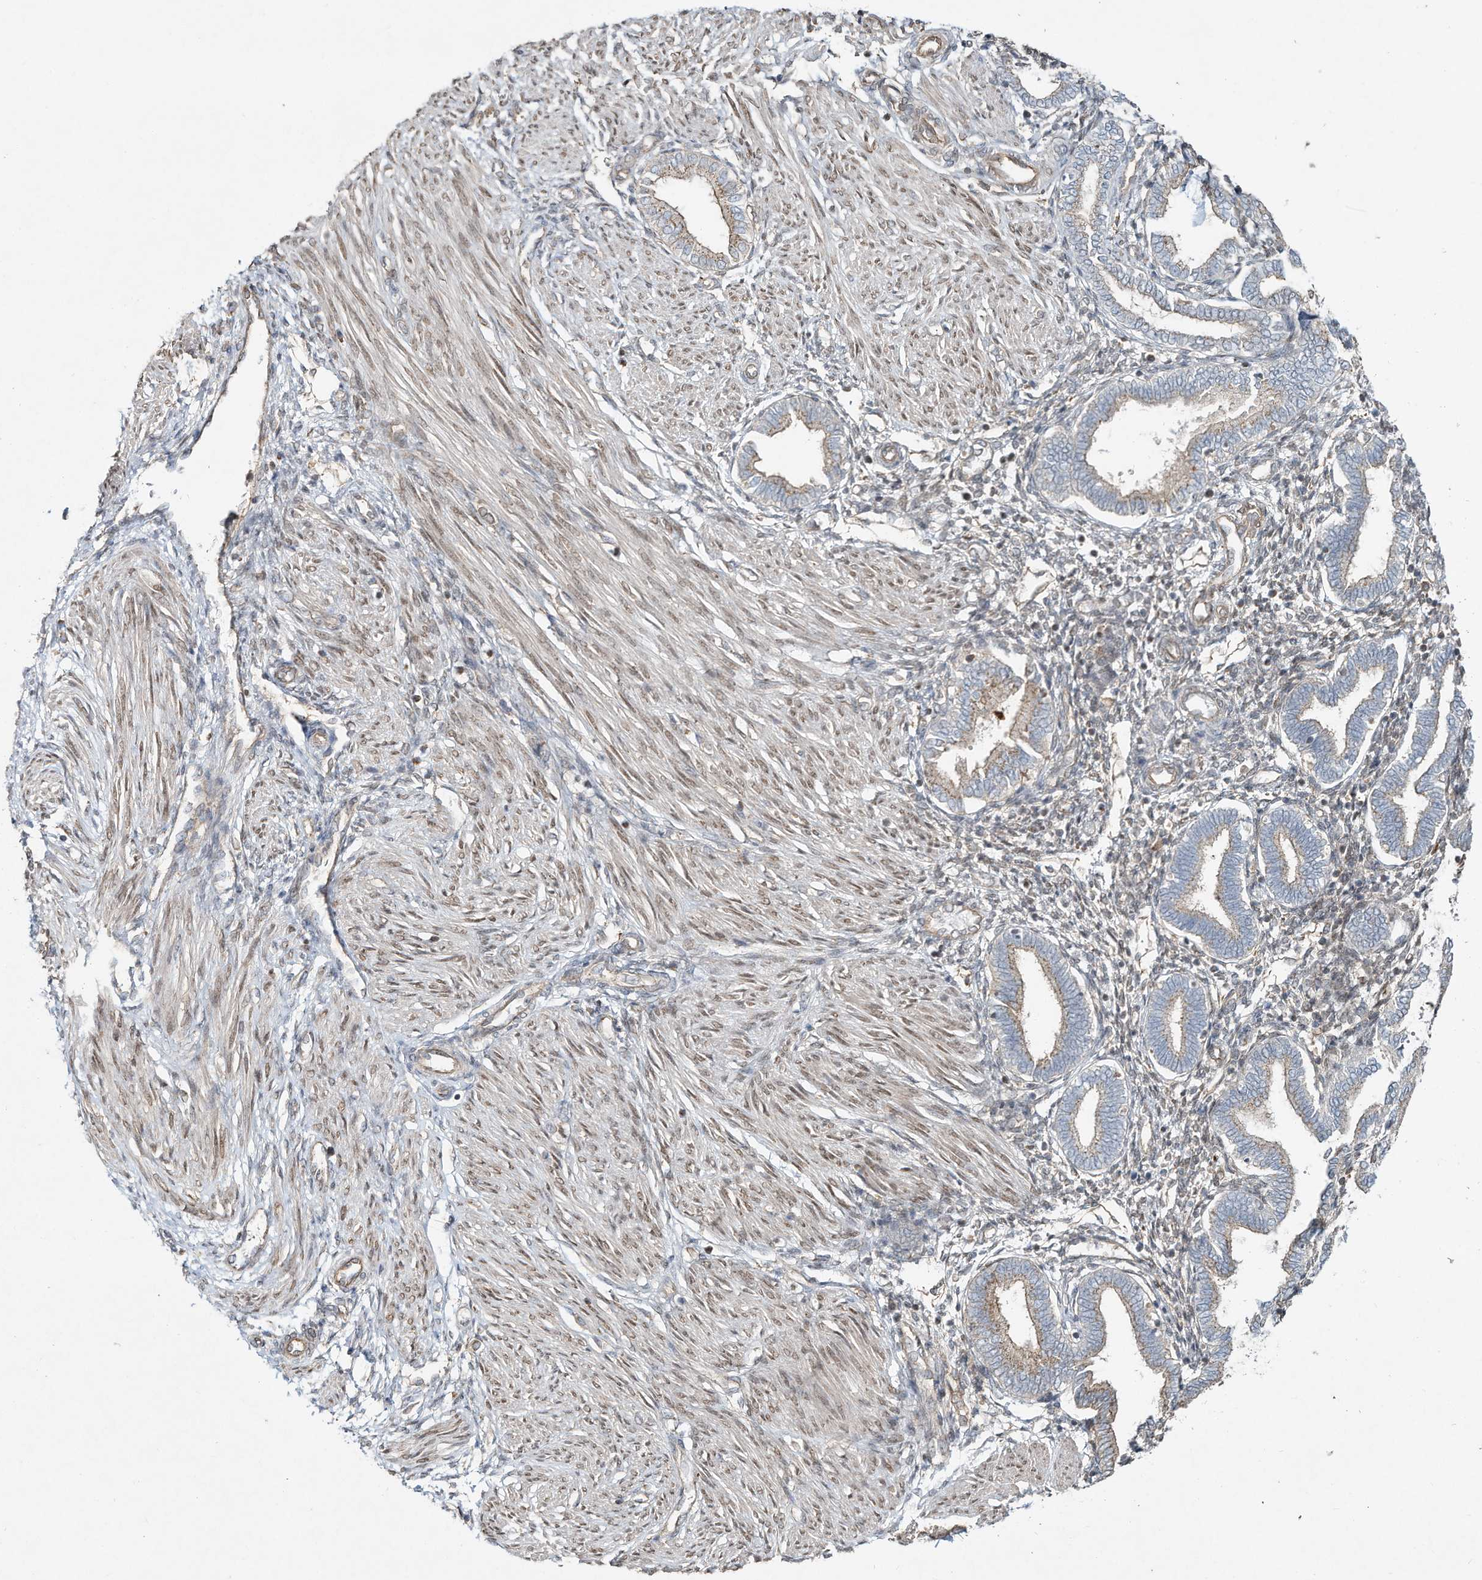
{"staining": {"intensity": "weak", "quantity": "25%-75%", "location": "cytoplasmic/membranous,nuclear"}, "tissue": "endometrium", "cell_type": "Cells in endometrial stroma", "image_type": "normal", "snomed": [{"axis": "morphology", "description": "Normal tissue, NOS"}, {"axis": "topography", "description": "Endometrium"}], "caption": "Immunohistochemistry photomicrograph of unremarkable human endometrium stained for a protein (brown), which reveals low levels of weak cytoplasmic/membranous,nuclear expression in approximately 25%-75% of cells in endometrial stroma.", "gene": "CUX1", "patient": {"sex": "female", "age": 53}}